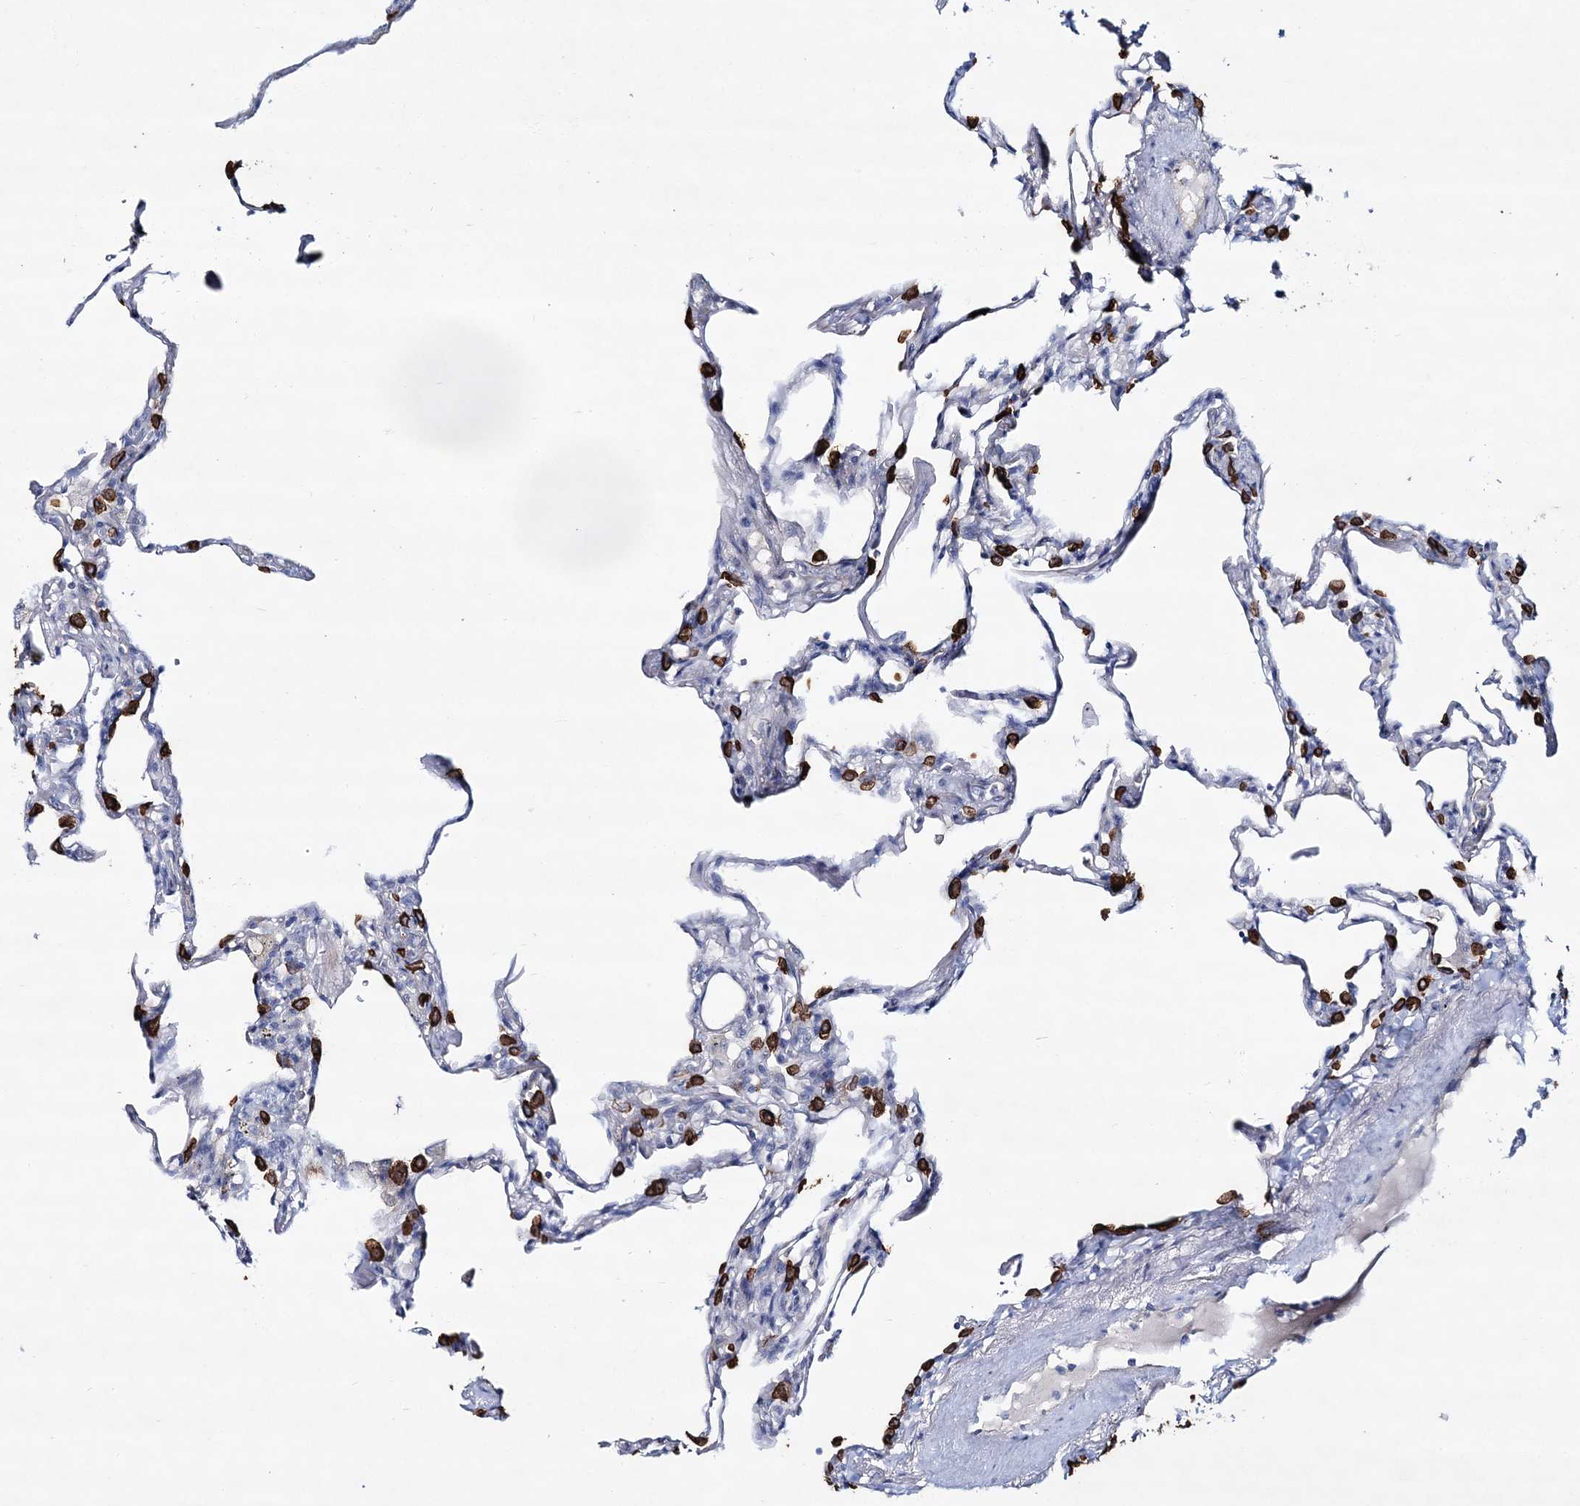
{"staining": {"intensity": "strong", "quantity": "25%-75%", "location": "cytoplasmic/membranous"}, "tissue": "lung", "cell_type": "Alveolar cells", "image_type": "normal", "snomed": [{"axis": "morphology", "description": "Normal tissue, NOS"}, {"axis": "topography", "description": "Lung"}], "caption": "Human lung stained with a brown dye reveals strong cytoplasmic/membranous positive staining in approximately 25%-75% of alveolar cells.", "gene": "ADGRL1", "patient": {"sex": "male", "age": 59}}